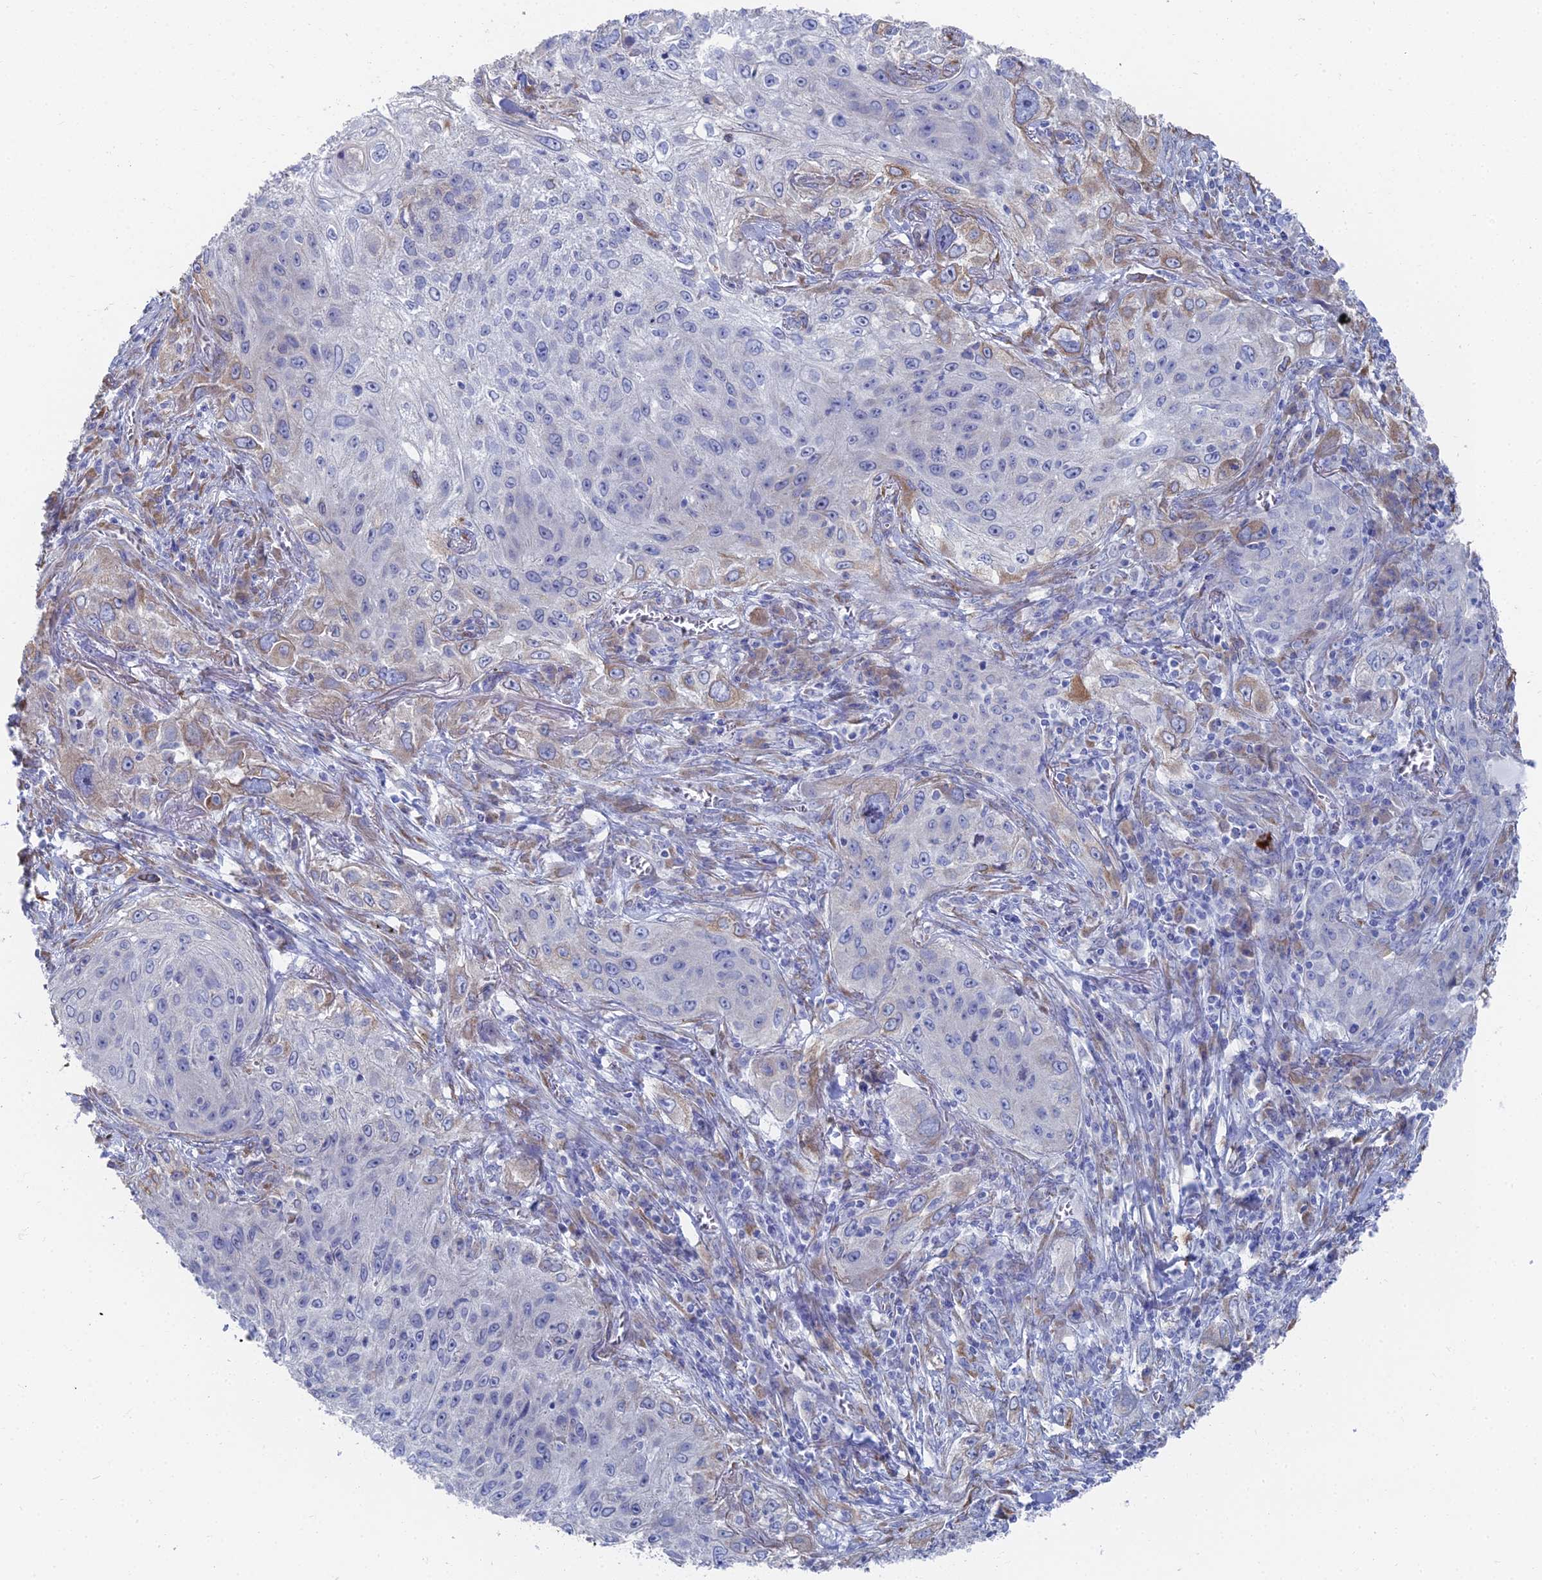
{"staining": {"intensity": "moderate", "quantity": "<25%", "location": "cytoplasmic/membranous"}, "tissue": "lung cancer", "cell_type": "Tumor cells", "image_type": "cancer", "snomed": [{"axis": "morphology", "description": "Squamous cell carcinoma, NOS"}, {"axis": "topography", "description": "Lung"}], "caption": "Immunohistochemical staining of human lung cancer shows moderate cytoplasmic/membranous protein positivity in approximately <25% of tumor cells.", "gene": "TNNT3", "patient": {"sex": "female", "age": 69}}